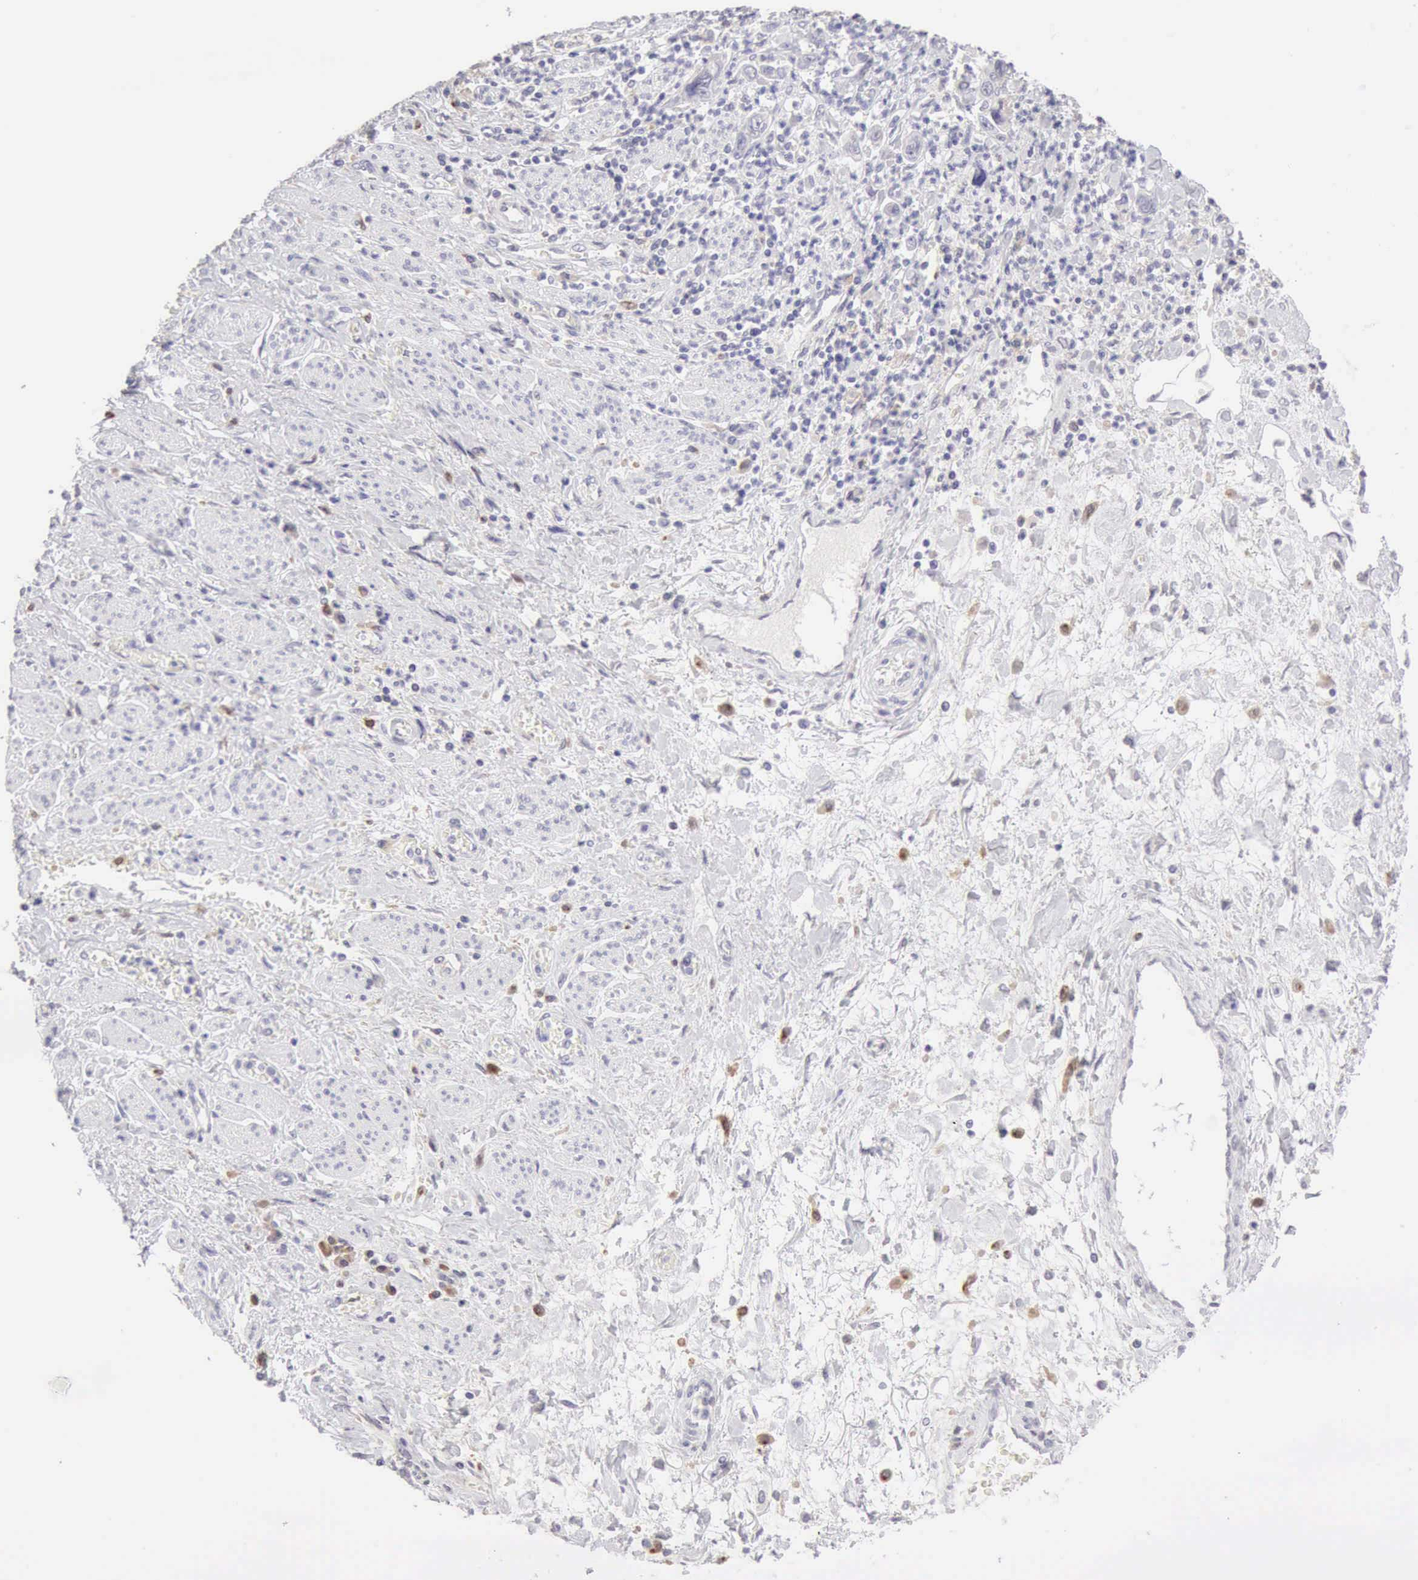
{"staining": {"intensity": "negative", "quantity": "none", "location": "none"}, "tissue": "stomach cancer", "cell_type": "Tumor cells", "image_type": "cancer", "snomed": [{"axis": "morphology", "description": "Adenocarcinoma, NOS"}, {"axis": "topography", "description": "Stomach"}], "caption": "Human adenocarcinoma (stomach) stained for a protein using immunohistochemistry (IHC) exhibits no positivity in tumor cells.", "gene": "RNASE1", "patient": {"sex": "female", "age": 76}}